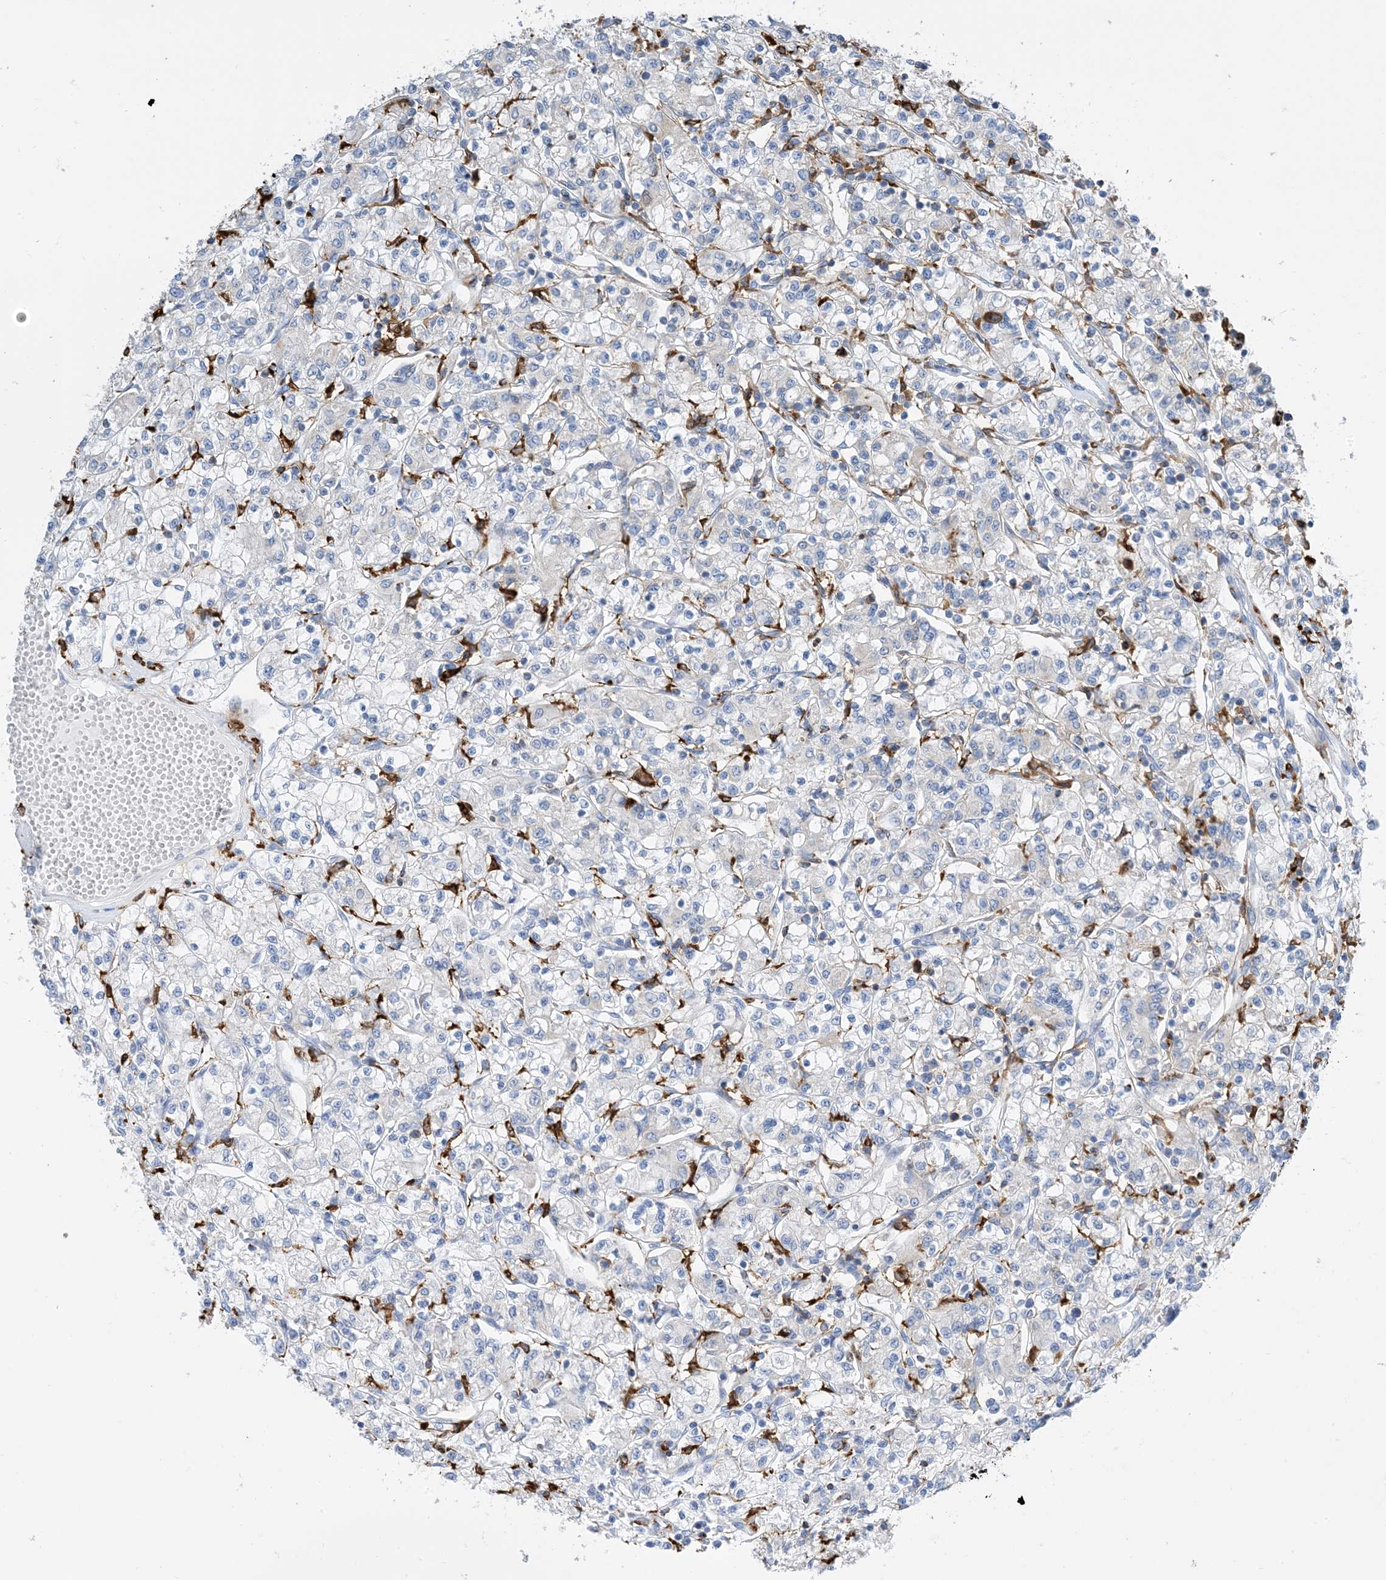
{"staining": {"intensity": "negative", "quantity": "none", "location": "none"}, "tissue": "renal cancer", "cell_type": "Tumor cells", "image_type": "cancer", "snomed": [{"axis": "morphology", "description": "Adenocarcinoma, NOS"}, {"axis": "topography", "description": "Kidney"}], "caption": "IHC photomicrograph of human adenocarcinoma (renal) stained for a protein (brown), which demonstrates no staining in tumor cells.", "gene": "DPH3", "patient": {"sex": "female", "age": 59}}